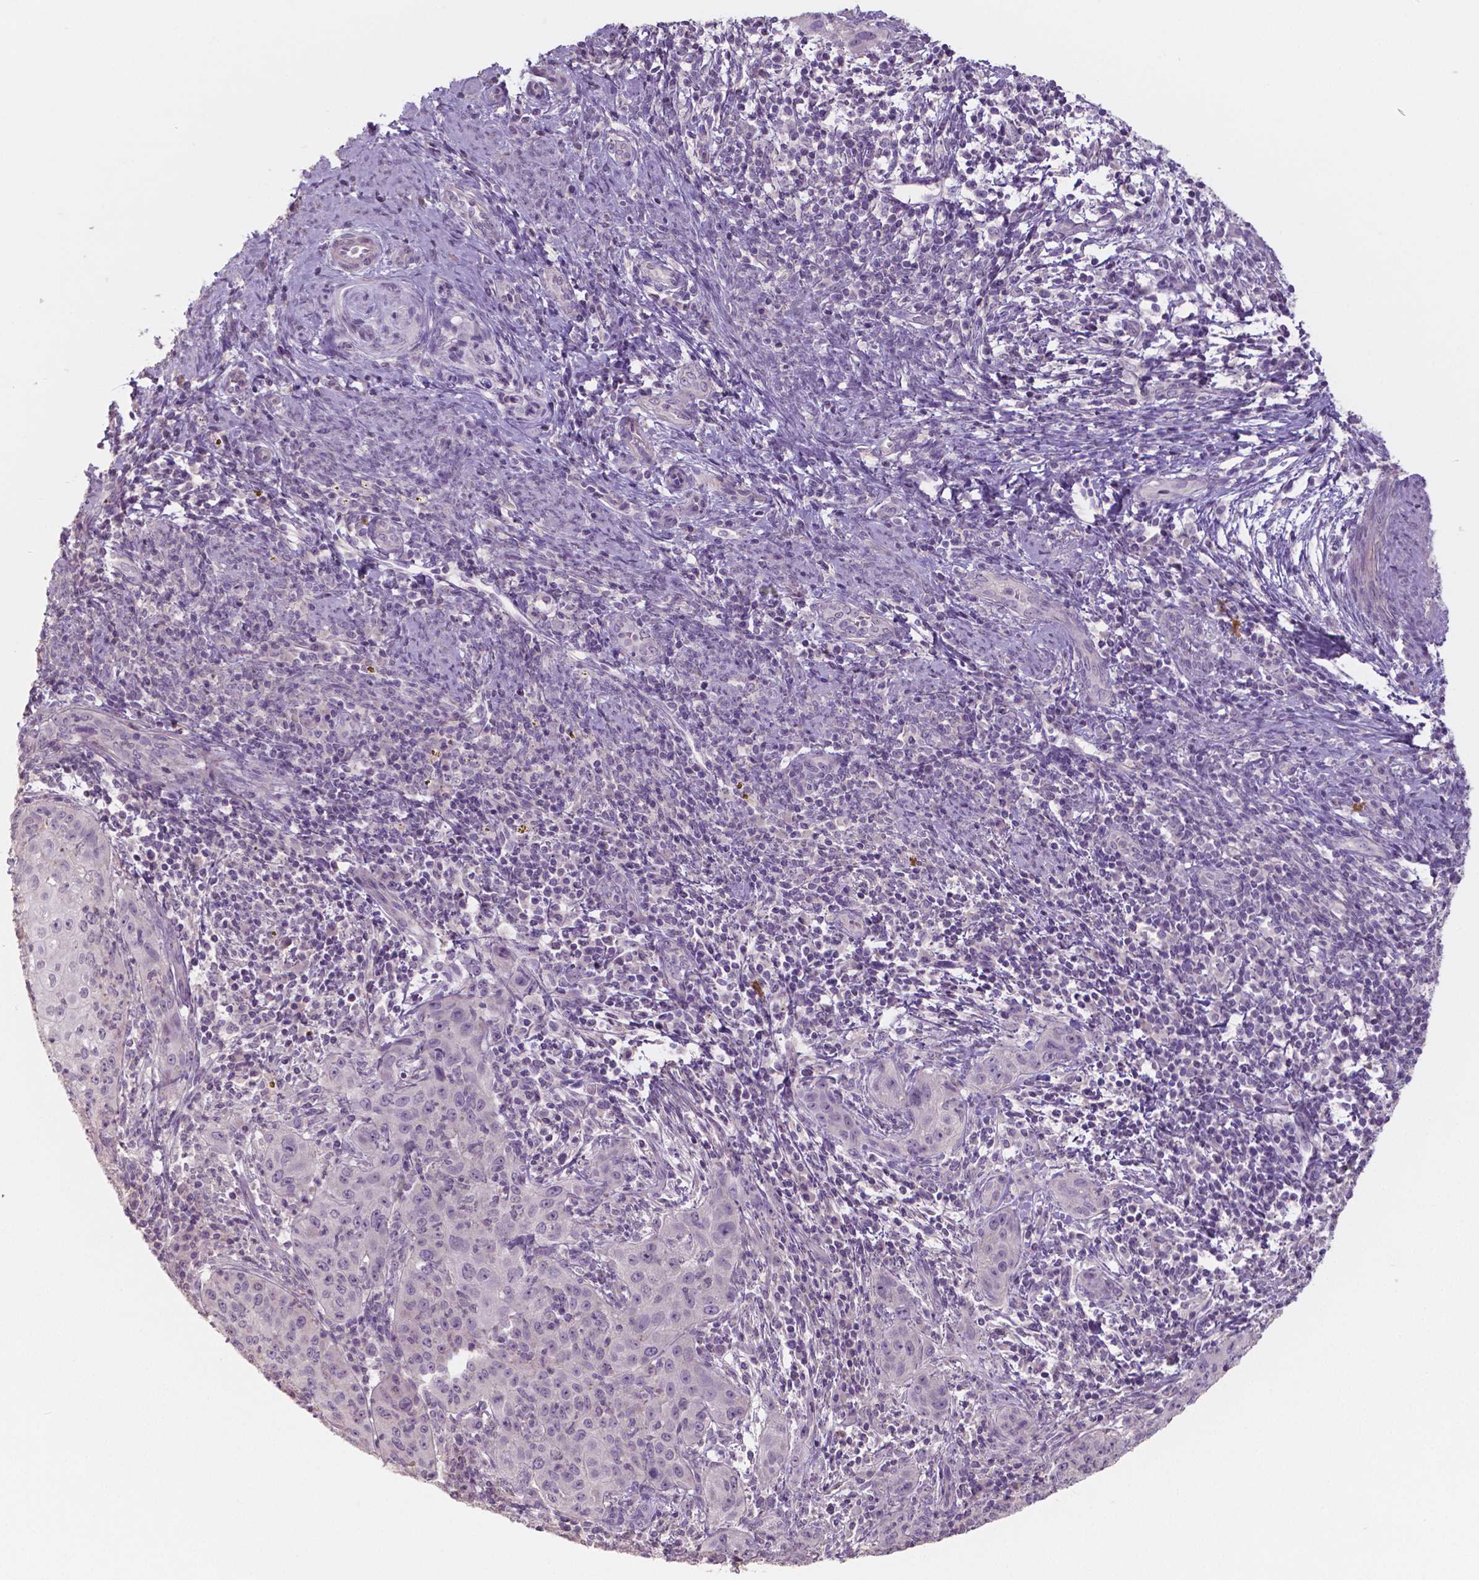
{"staining": {"intensity": "negative", "quantity": "none", "location": "none"}, "tissue": "cervical cancer", "cell_type": "Tumor cells", "image_type": "cancer", "snomed": [{"axis": "morphology", "description": "Squamous cell carcinoma, NOS"}, {"axis": "topography", "description": "Cervix"}], "caption": "This is an immunohistochemistry (IHC) histopathology image of cervical cancer. There is no expression in tumor cells.", "gene": "CRMP1", "patient": {"sex": "female", "age": 30}}